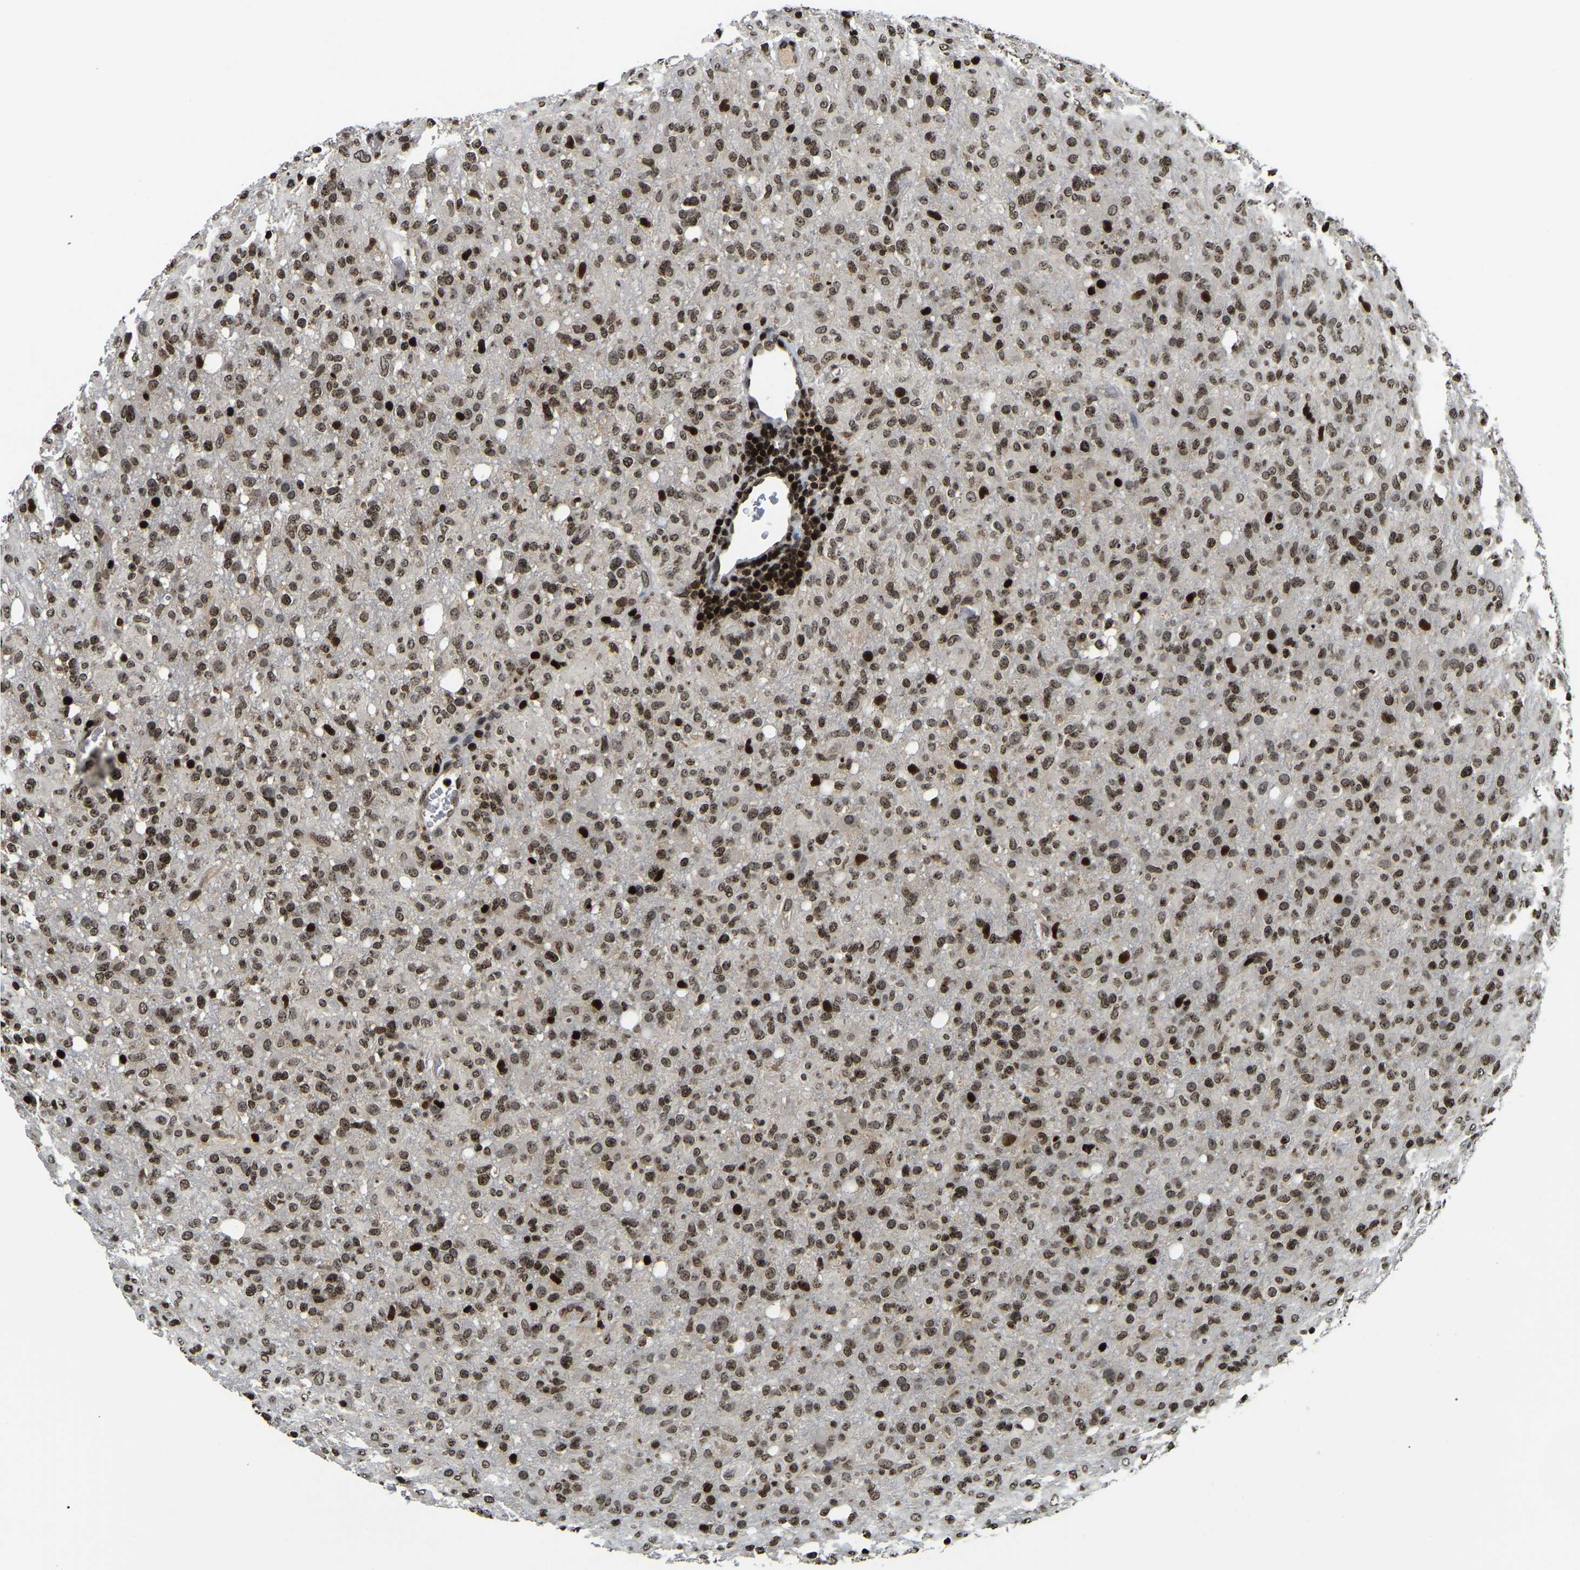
{"staining": {"intensity": "moderate", "quantity": ">75%", "location": "nuclear"}, "tissue": "glioma", "cell_type": "Tumor cells", "image_type": "cancer", "snomed": [{"axis": "morphology", "description": "Glioma, malignant, High grade"}, {"axis": "topography", "description": "Brain"}], "caption": "Immunohistochemistry staining of high-grade glioma (malignant), which exhibits medium levels of moderate nuclear positivity in approximately >75% of tumor cells indicating moderate nuclear protein expression. The staining was performed using DAB (3,3'-diaminobenzidine) (brown) for protein detection and nuclei were counterstained in hematoxylin (blue).", "gene": "LRRC61", "patient": {"sex": "female", "age": 57}}